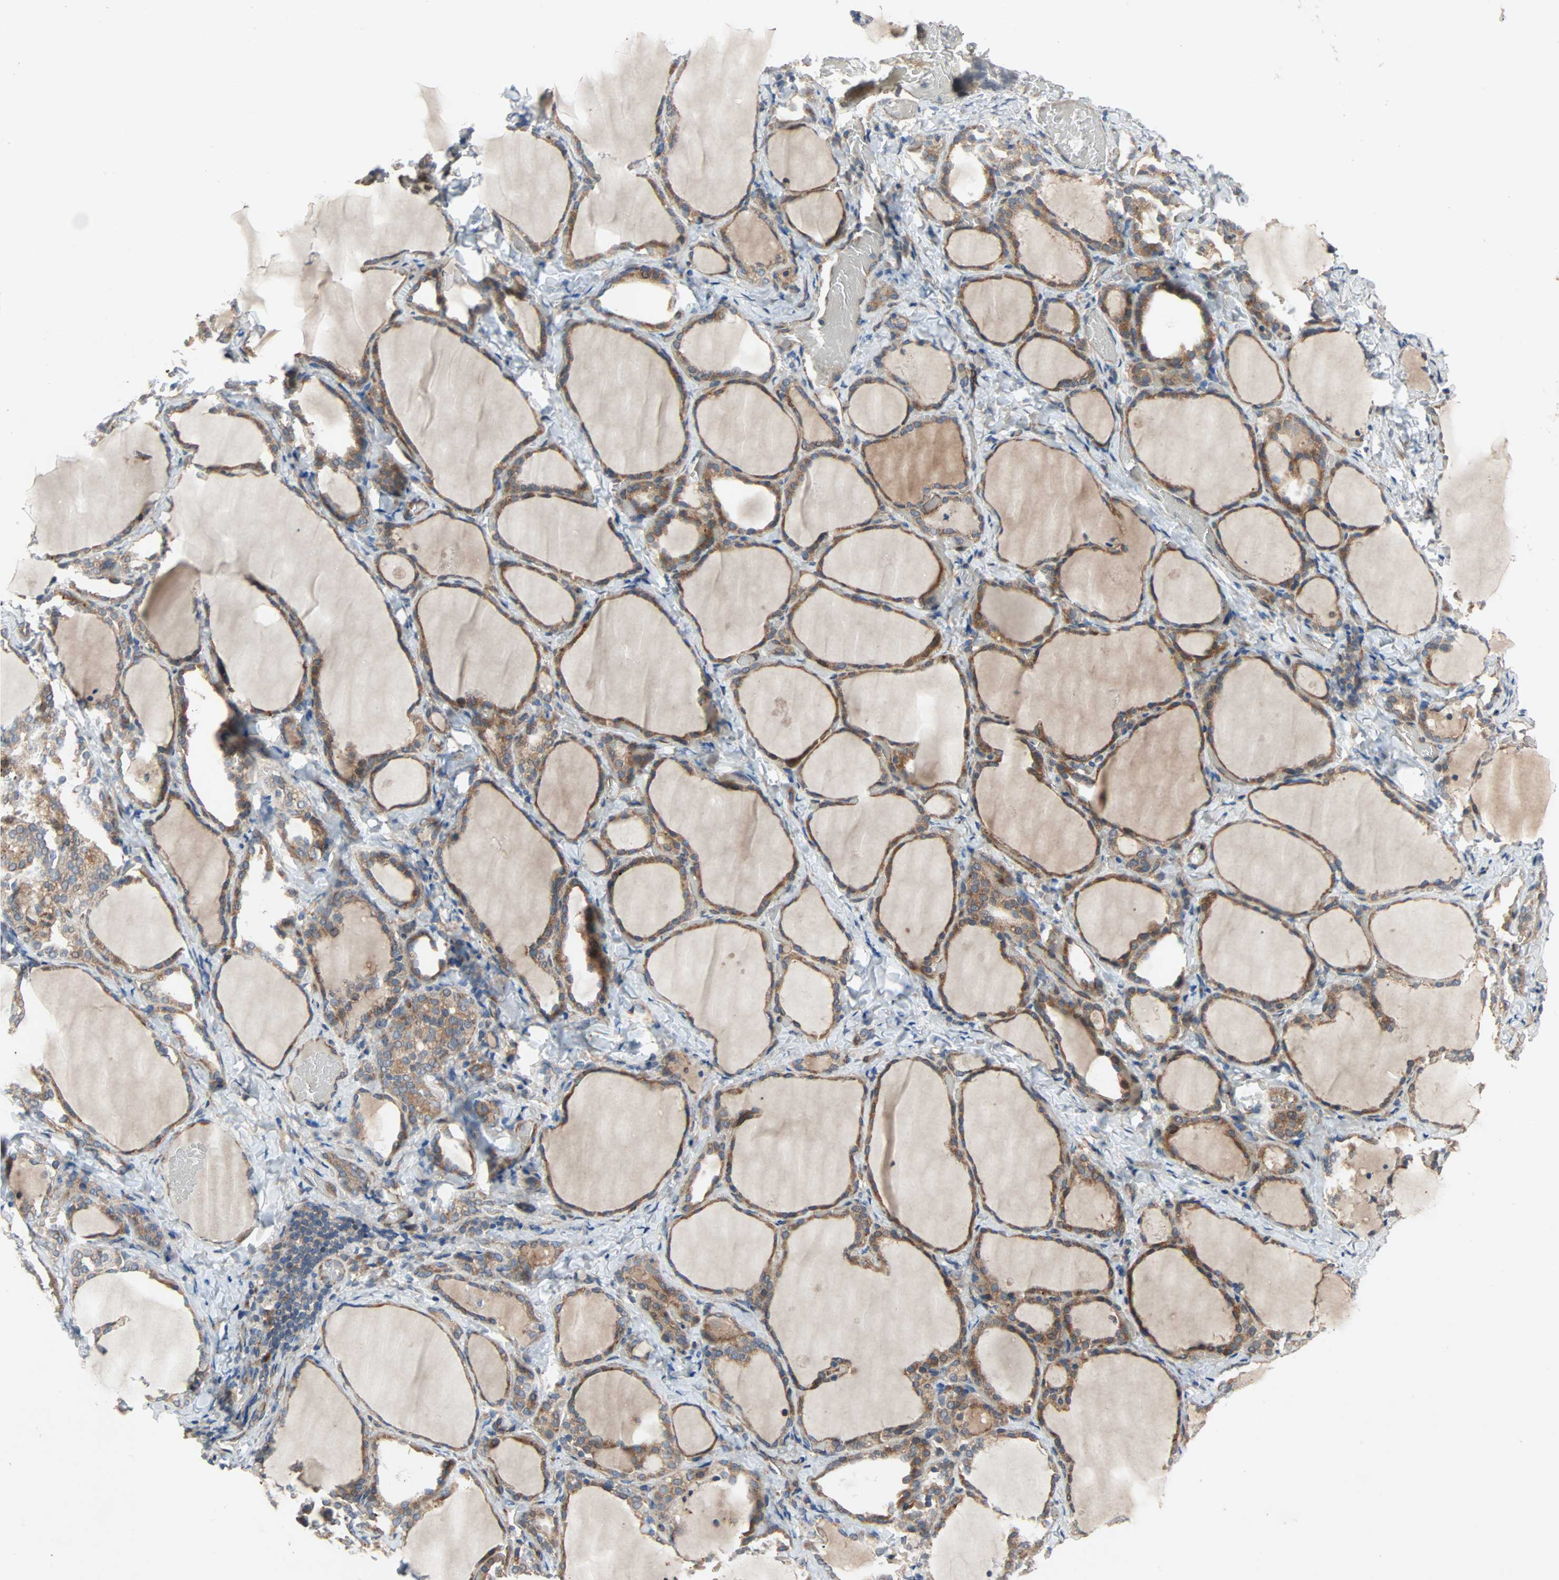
{"staining": {"intensity": "strong", "quantity": ">75%", "location": "cytoplasmic/membranous"}, "tissue": "thyroid gland", "cell_type": "Glandular cells", "image_type": "normal", "snomed": [{"axis": "morphology", "description": "Normal tissue, NOS"}, {"axis": "morphology", "description": "Papillary adenocarcinoma, NOS"}, {"axis": "topography", "description": "Thyroid gland"}], "caption": "A histopathology image of human thyroid gland stained for a protein displays strong cytoplasmic/membranous brown staining in glandular cells. The protein is stained brown, and the nuclei are stained in blue (DAB IHC with brightfield microscopy, high magnification).", "gene": "XYLT1", "patient": {"sex": "female", "age": 30}}